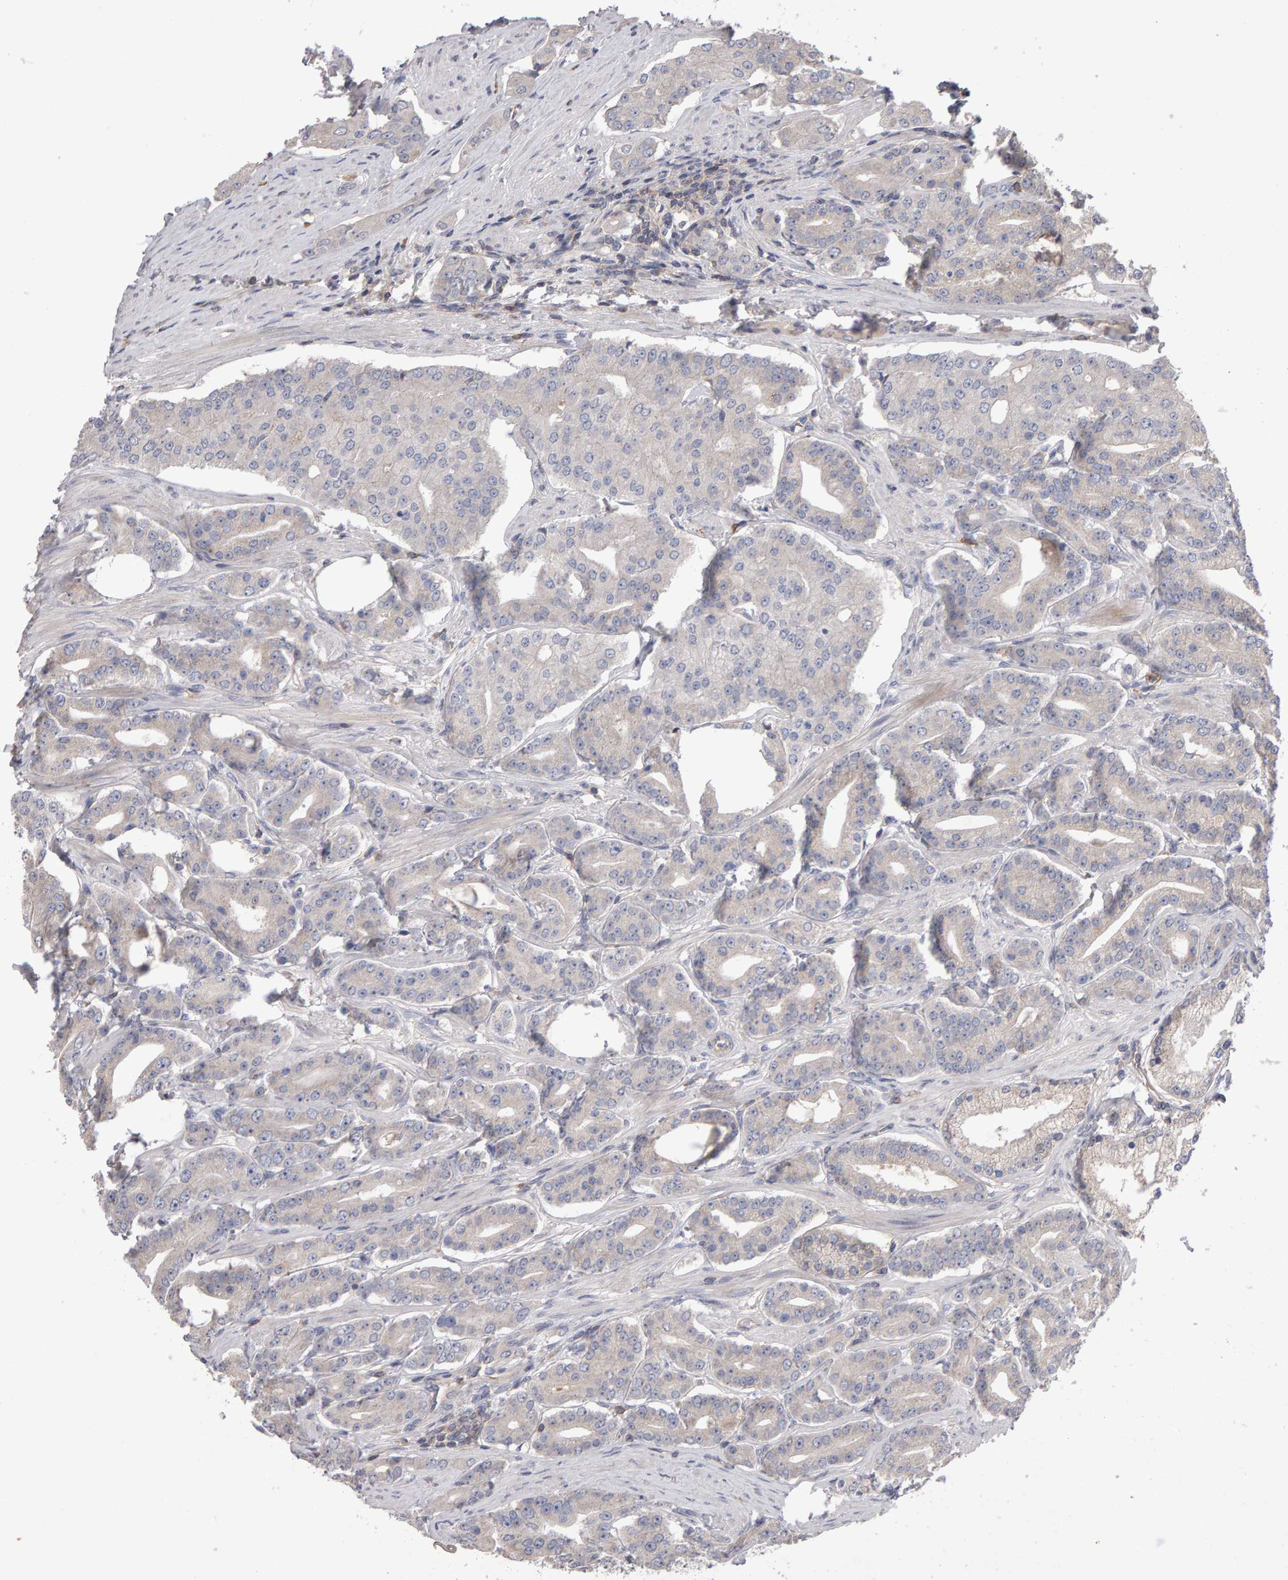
{"staining": {"intensity": "negative", "quantity": "none", "location": "none"}, "tissue": "prostate cancer", "cell_type": "Tumor cells", "image_type": "cancer", "snomed": [{"axis": "morphology", "description": "Adenocarcinoma, High grade"}, {"axis": "topography", "description": "Prostate"}], "caption": "This is a micrograph of IHC staining of high-grade adenocarcinoma (prostate), which shows no expression in tumor cells.", "gene": "PGS1", "patient": {"sex": "male", "age": 71}}